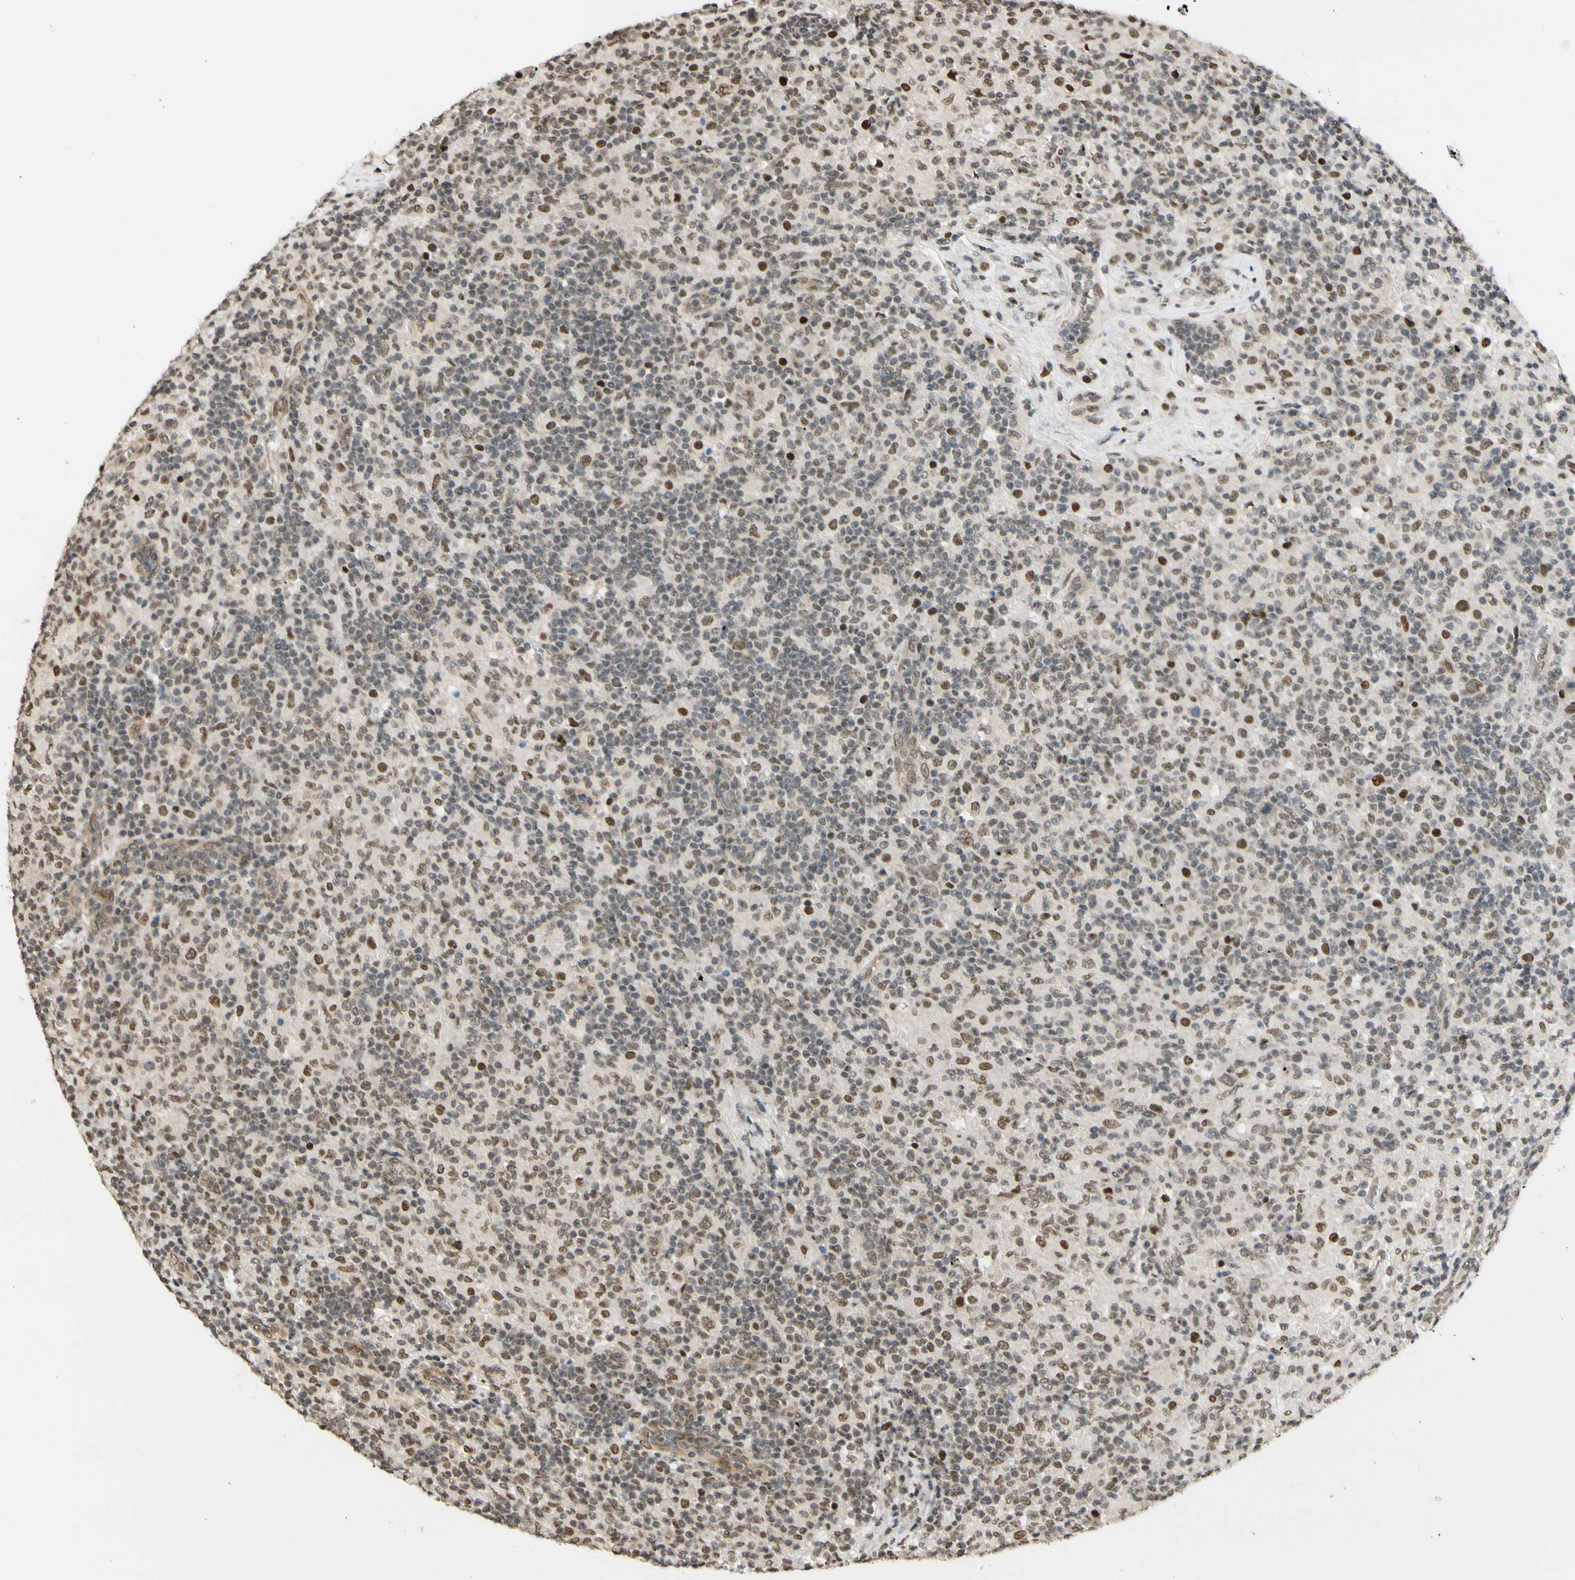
{"staining": {"intensity": "weak", "quantity": "25%-75%", "location": "cytoplasmic/membranous,nuclear"}, "tissue": "lymphoma", "cell_type": "Tumor cells", "image_type": "cancer", "snomed": [{"axis": "morphology", "description": "Hodgkin's disease, NOS"}, {"axis": "topography", "description": "Lymph node"}], "caption": "There is low levels of weak cytoplasmic/membranous and nuclear positivity in tumor cells of Hodgkin's disease, as demonstrated by immunohistochemical staining (brown color).", "gene": "SUFU", "patient": {"sex": "male", "age": 70}}